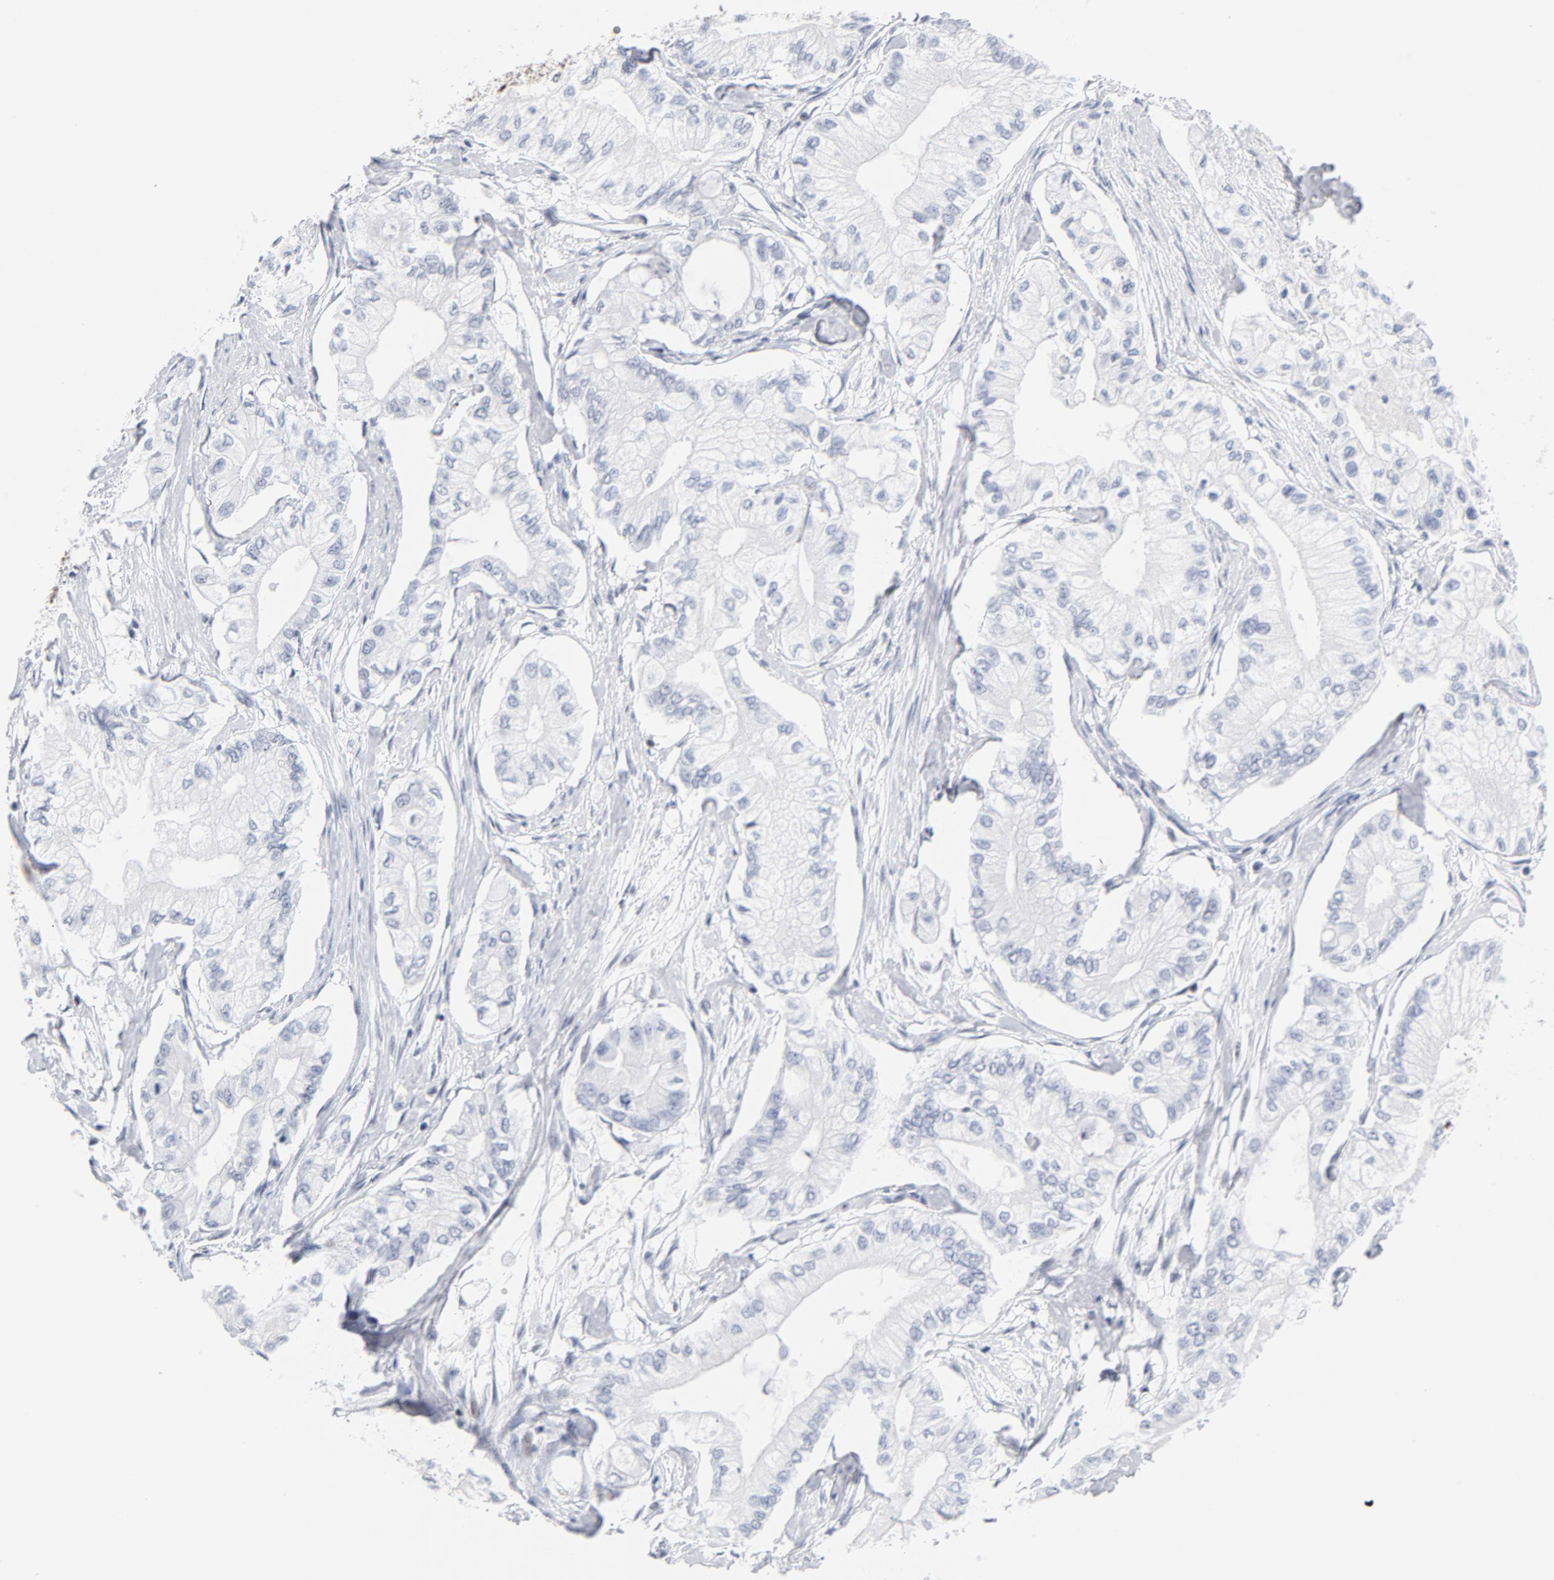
{"staining": {"intensity": "negative", "quantity": "none", "location": "none"}, "tissue": "pancreatic cancer", "cell_type": "Tumor cells", "image_type": "cancer", "snomed": [{"axis": "morphology", "description": "Adenocarcinoma, NOS"}, {"axis": "topography", "description": "Pancreas"}], "caption": "IHC photomicrograph of human adenocarcinoma (pancreatic) stained for a protein (brown), which exhibits no staining in tumor cells.", "gene": "XRCC5", "patient": {"sex": "male", "age": 79}}